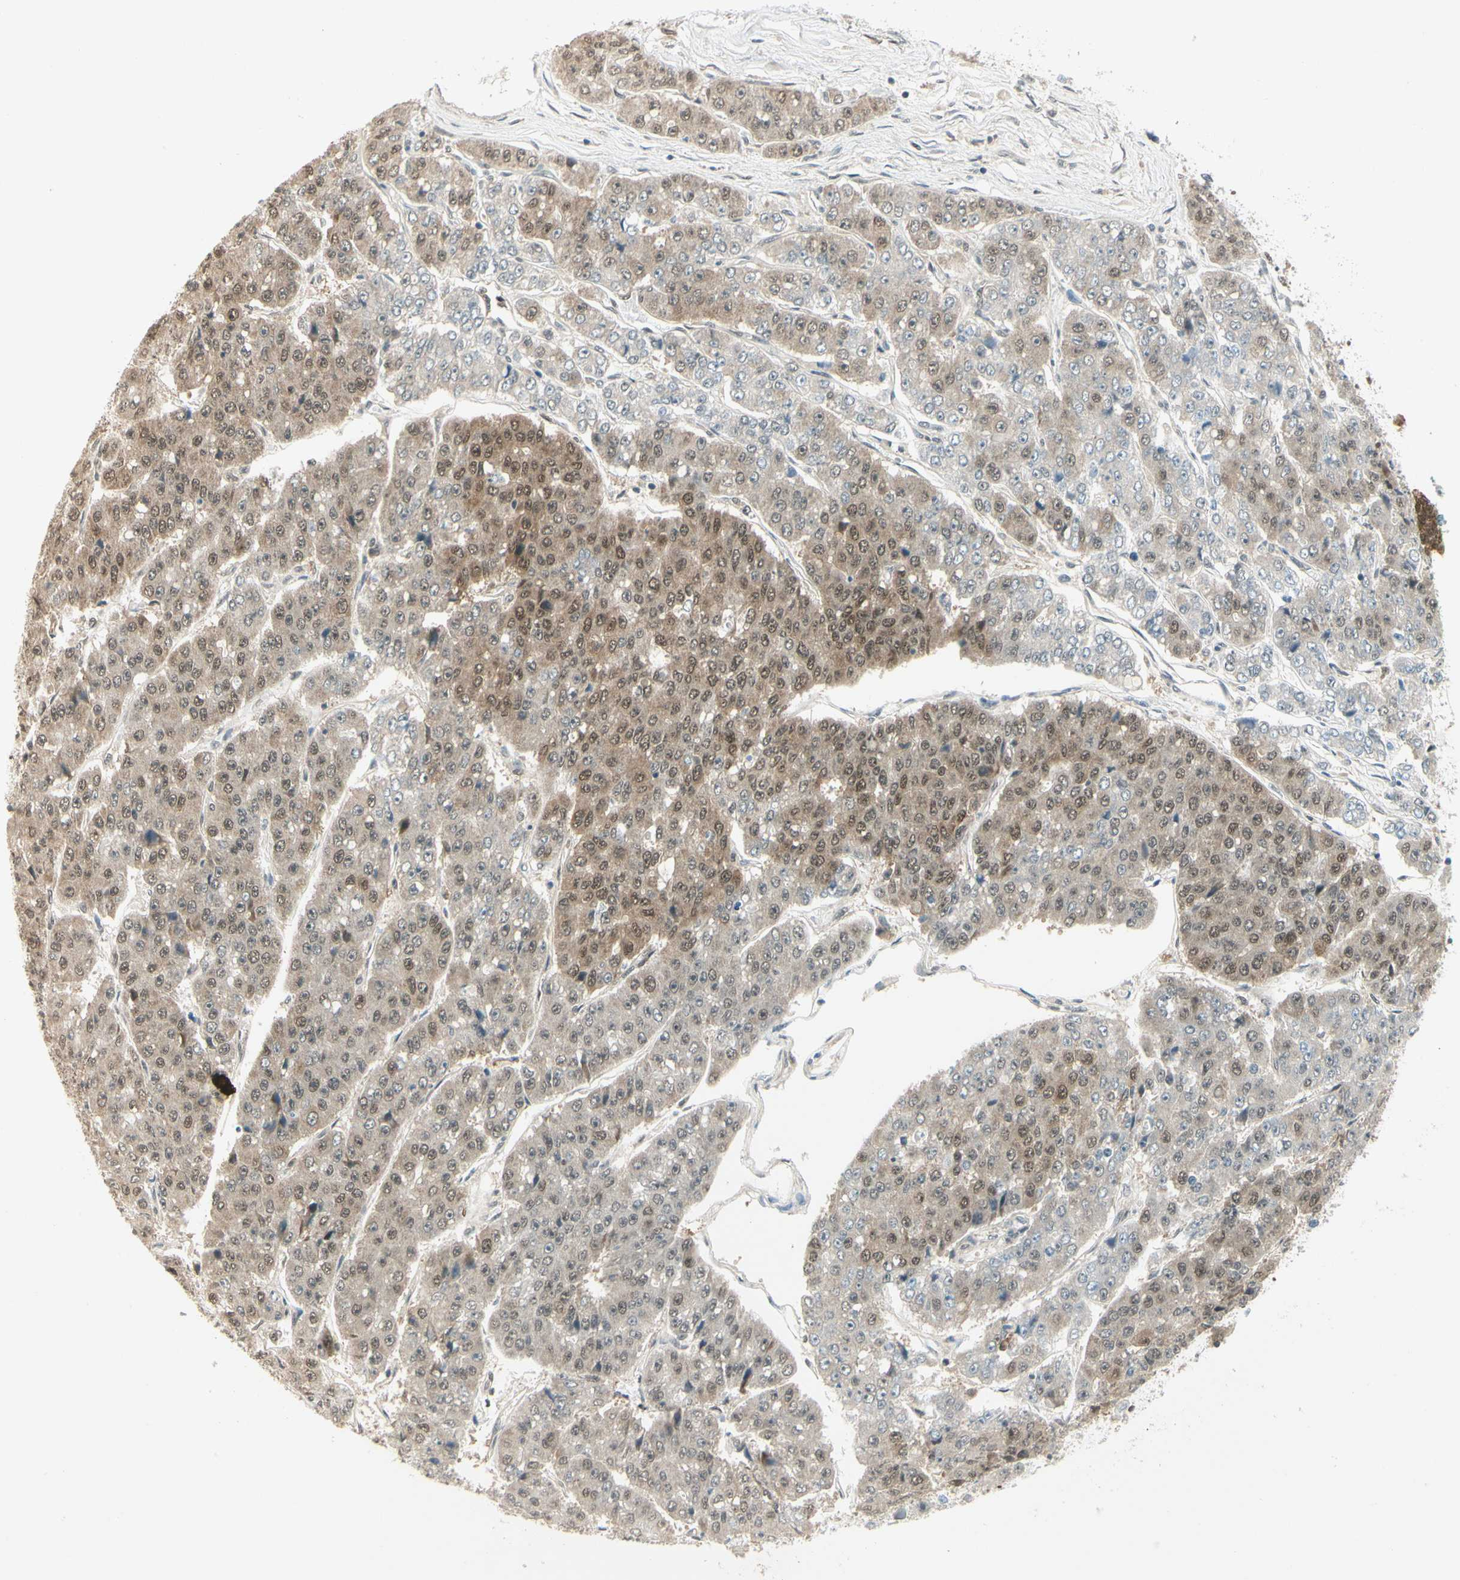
{"staining": {"intensity": "weak", "quantity": "<25%", "location": "cytoplasmic/membranous"}, "tissue": "pancreatic cancer", "cell_type": "Tumor cells", "image_type": "cancer", "snomed": [{"axis": "morphology", "description": "Adenocarcinoma, NOS"}, {"axis": "topography", "description": "Pancreas"}], "caption": "Pancreatic cancer was stained to show a protein in brown. There is no significant positivity in tumor cells.", "gene": "IPO5", "patient": {"sex": "male", "age": 50}}